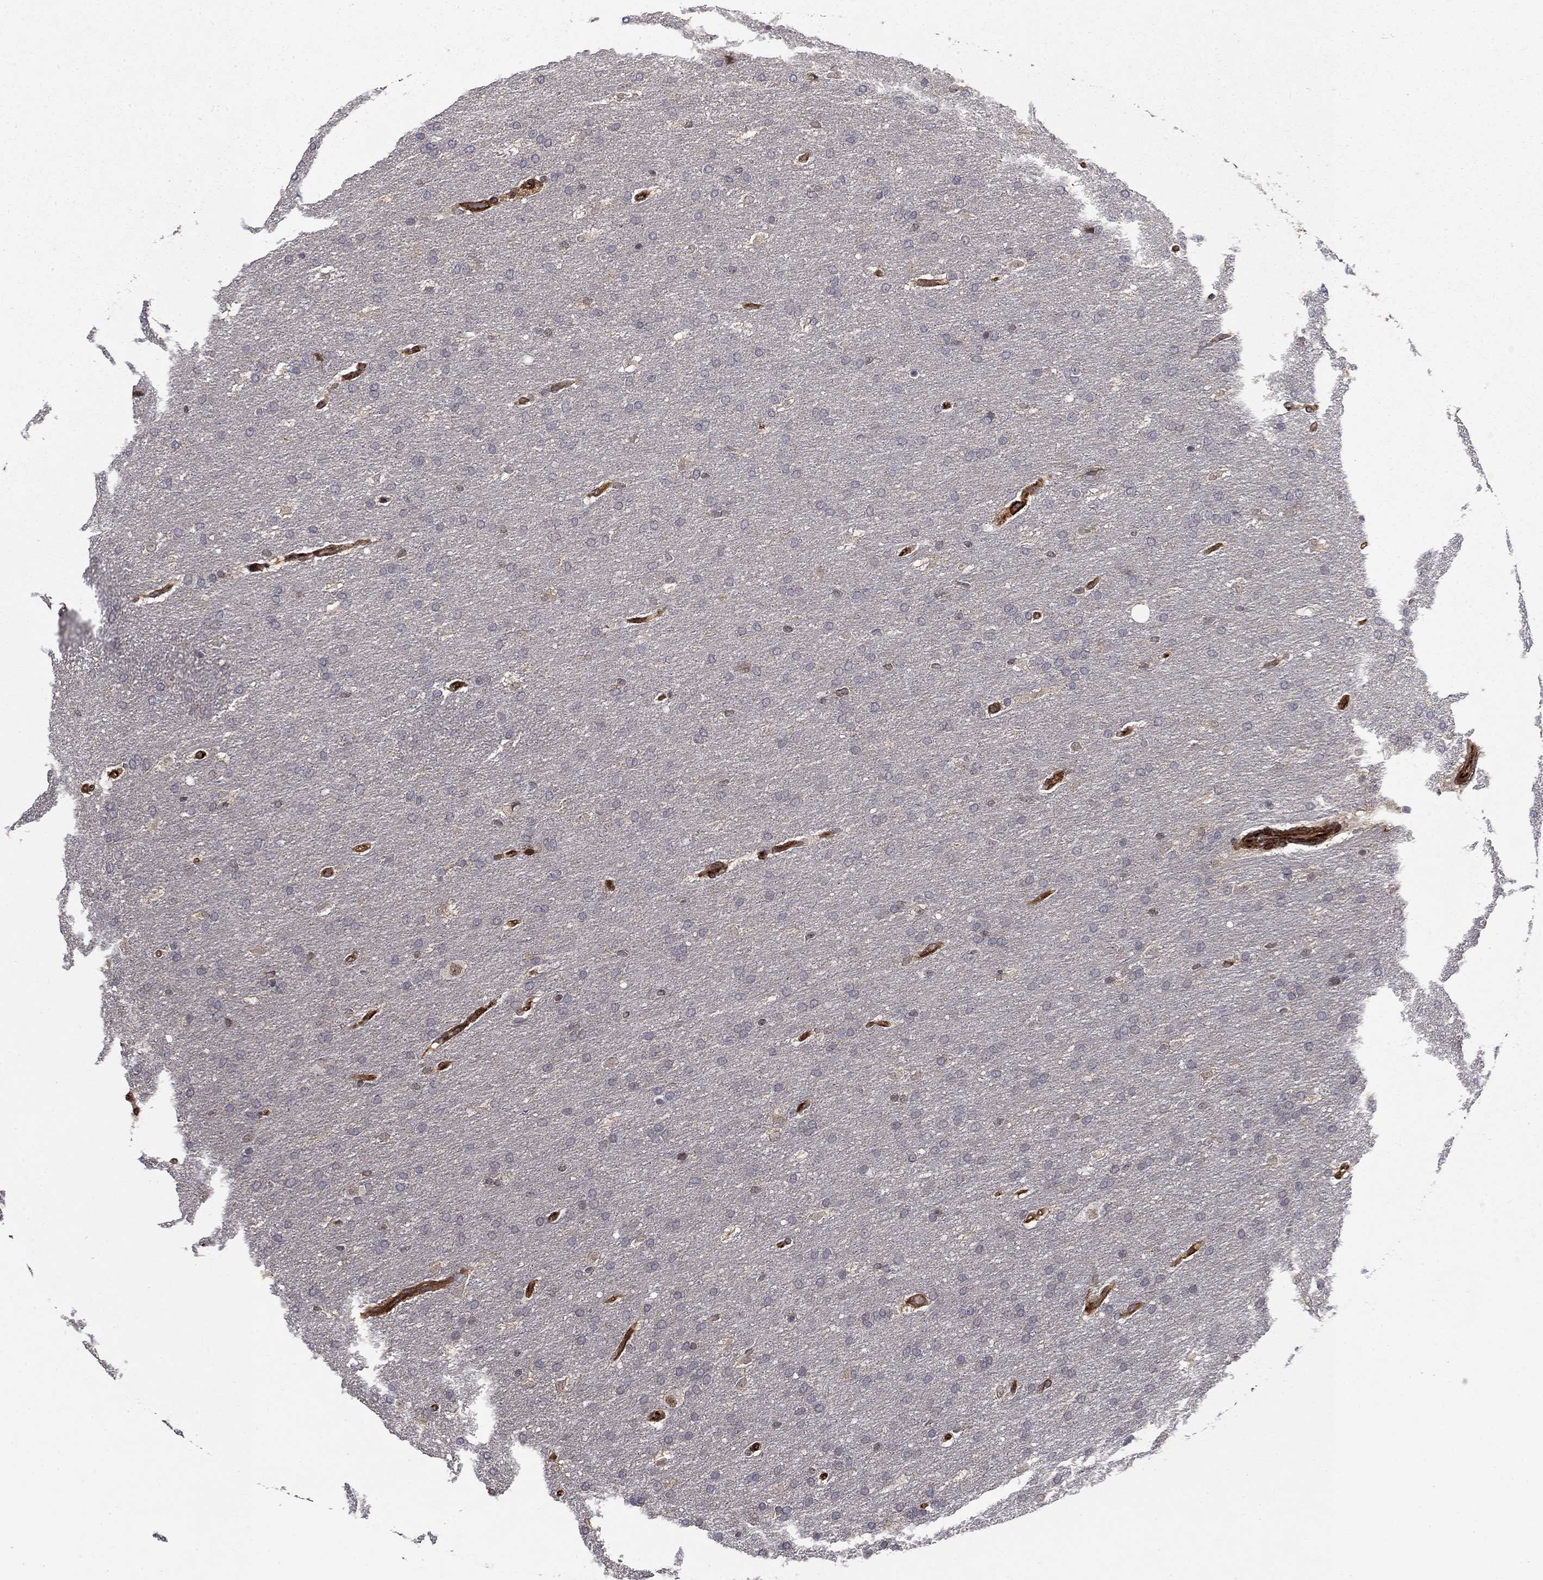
{"staining": {"intensity": "negative", "quantity": "none", "location": "none"}, "tissue": "glioma", "cell_type": "Tumor cells", "image_type": "cancer", "snomed": [{"axis": "morphology", "description": "Glioma, malignant, Low grade"}, {"axis": "topography", "description": "Brain"}], "caption": "This is a micrograph of immunohistochemistry staining of malignant glioma (low-grade), which shows no expression in tumor cells. (Stains: DAB immunohistochemistry (IHC) with hematoxylin counter stain, Microscopy: brightfield microscopy at high magnification).", "gene": "ADM", "patient": {"sex": "female", "age": 37}}